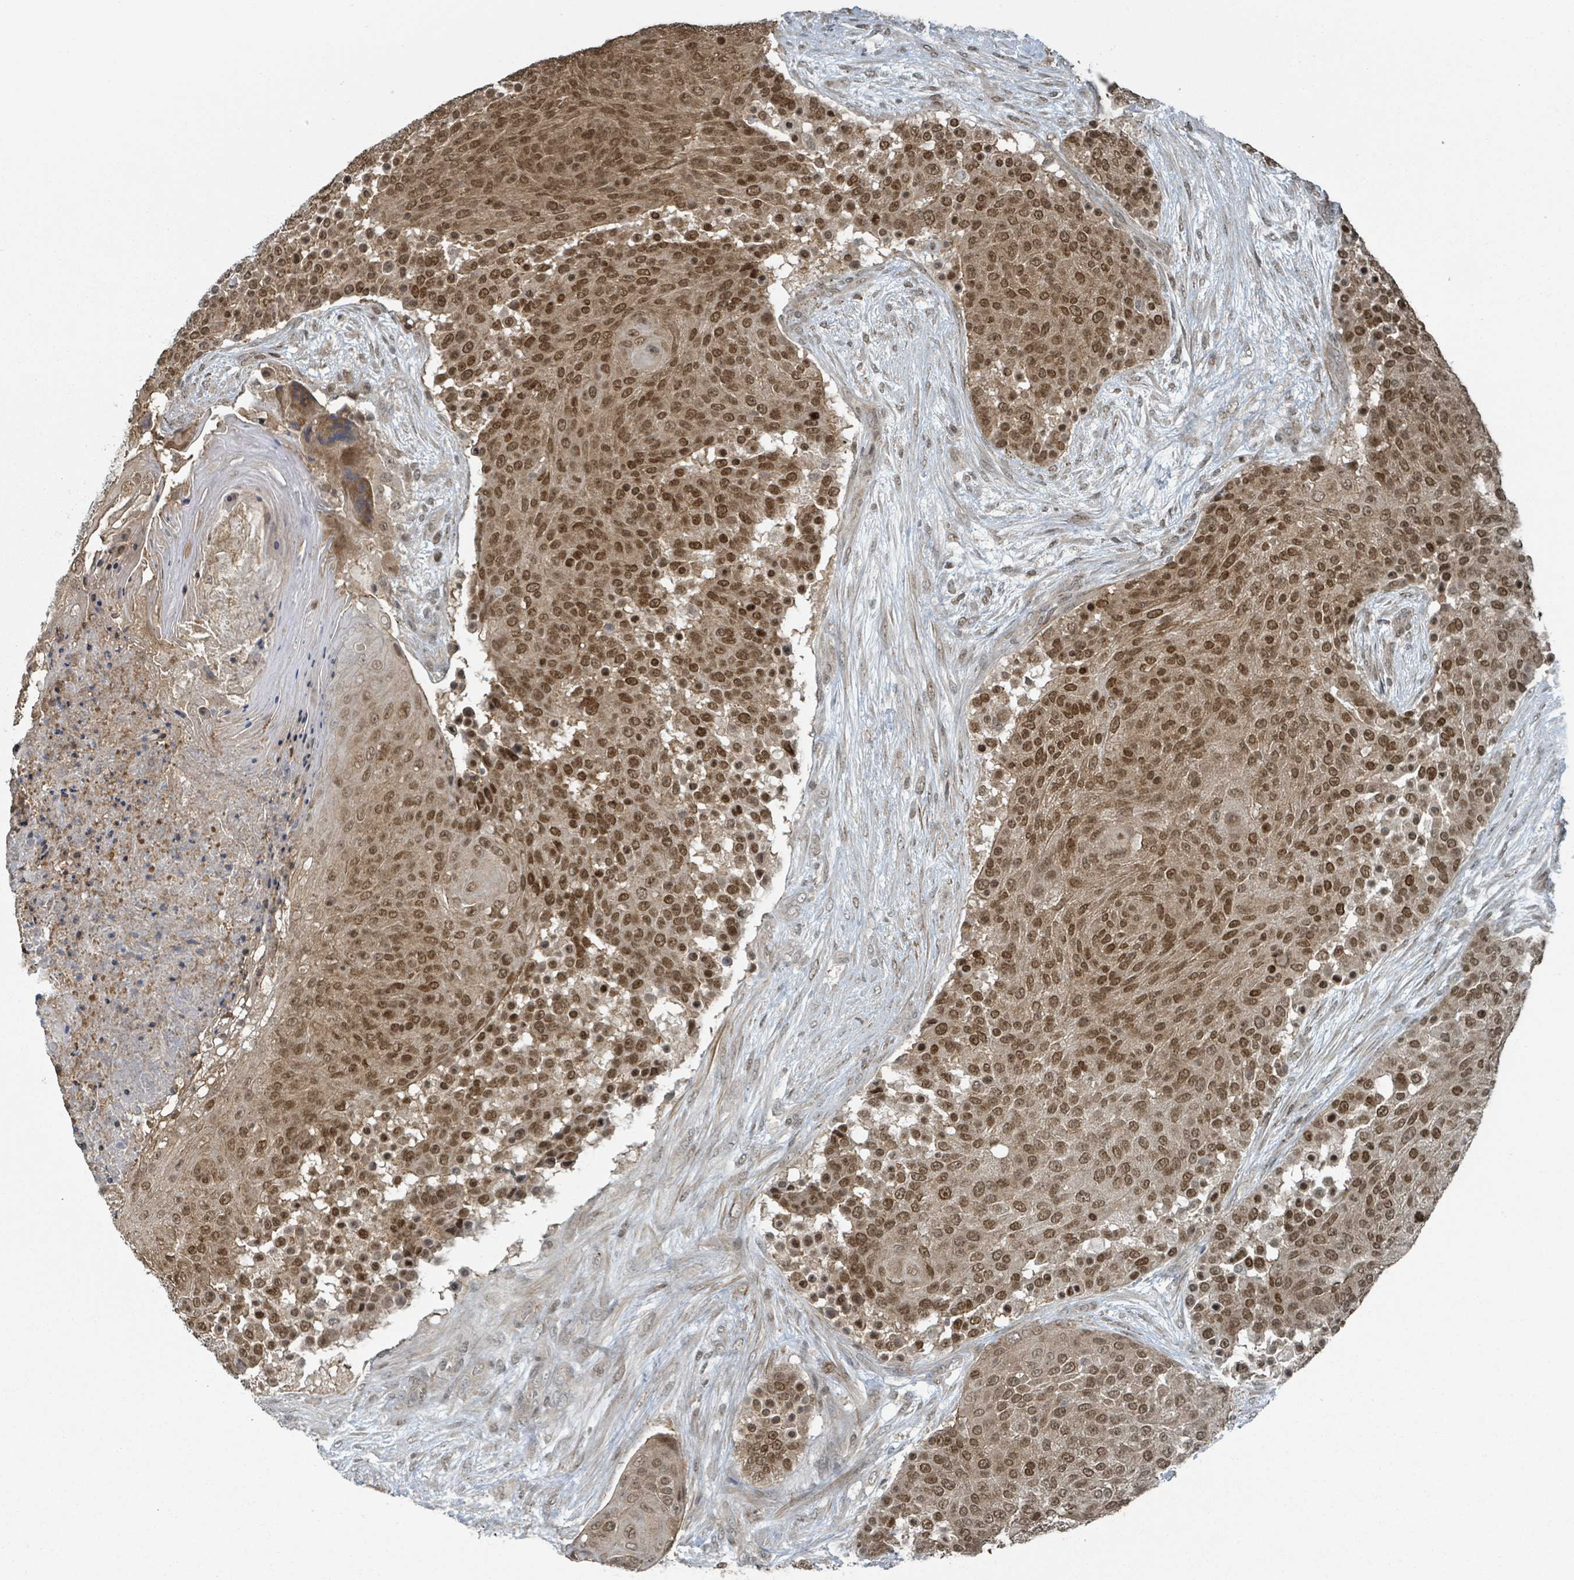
{"staining": {"intensity": "strong", "quantity": ">75%", "location": "cytoplasmic/membranous,nuclear"}, "tissue": "urothelial cancer", "cell_type": "Tumor cells", "image_type": "cancer", "snomed": [{"axis": "morphology", "description": "Urothelial carcinoma, High grade"}, {"axis": "topography", "description": "Urinary bladder"}], "caption": "A photomicrograph showing strong cytoplasmic/membranous and nuclear positivity in about >75% of tumor cells in urothelial carcinoma (high-grade), as visualized by brown immunohistochemical staining.", "gene": "PHIP", "patient": {"sex": "female", "age": 63}}